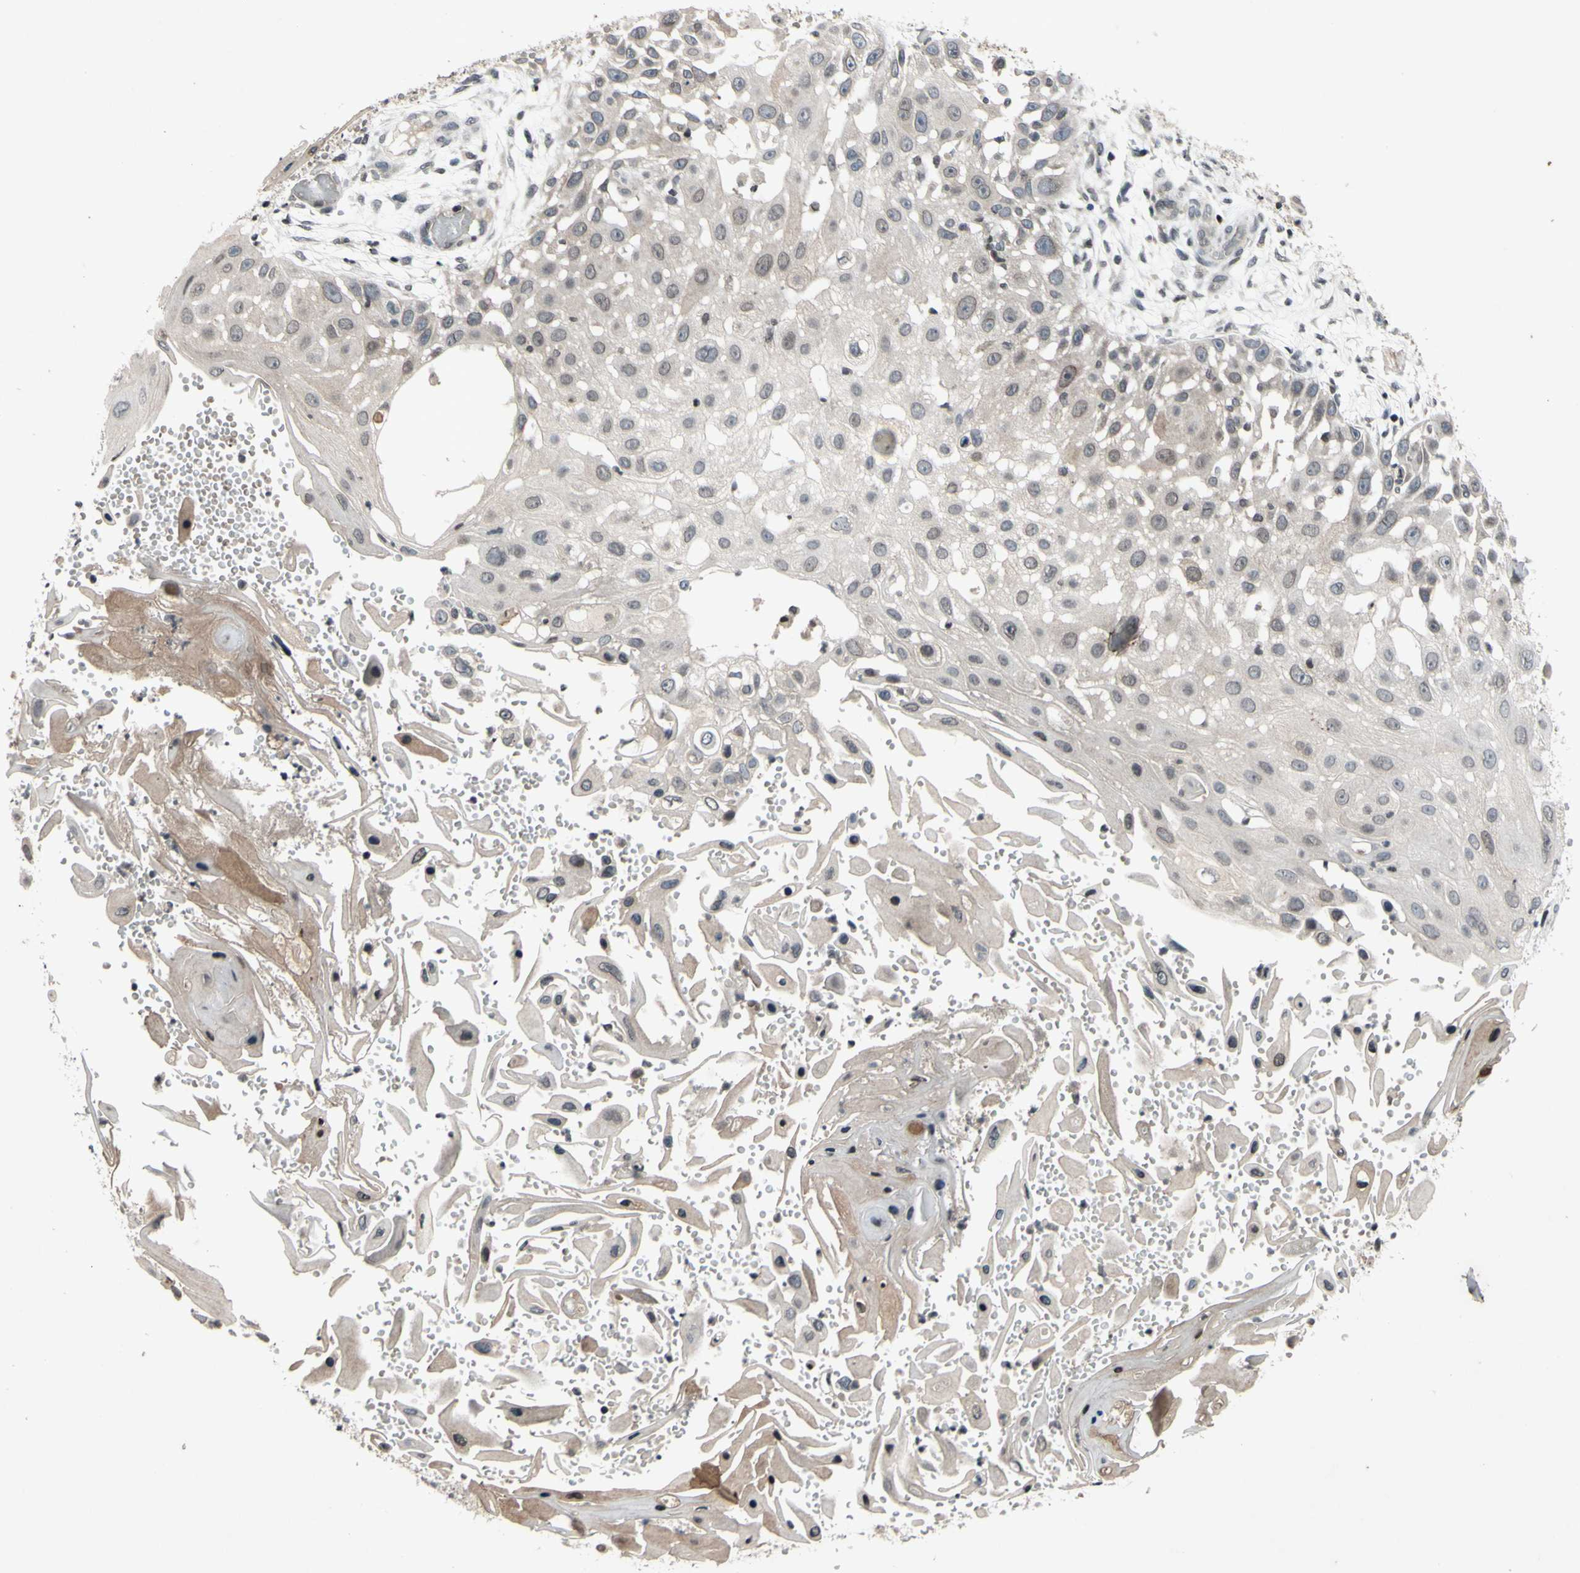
{"staining": {"intensity": "weak", "quantity": ">75%", "location": "cytoplasmic/membranous"}, "tissue": "skin cancer", "cell_type": "Tumor cells", "image_type": "cancer", "snomed": [{"axis": "morphology", "description": "Squamous cell carcinoma, NOS"}, {"axis": "topography", "description": "Skin"}], "caption": "Squamous cell carcinoma (skin) stained for a protein displays weak cytoplasmic/membranous positivity in tumor cells.", "gene": "XPO1", "patient": {"sex": "female", "age": 44}}